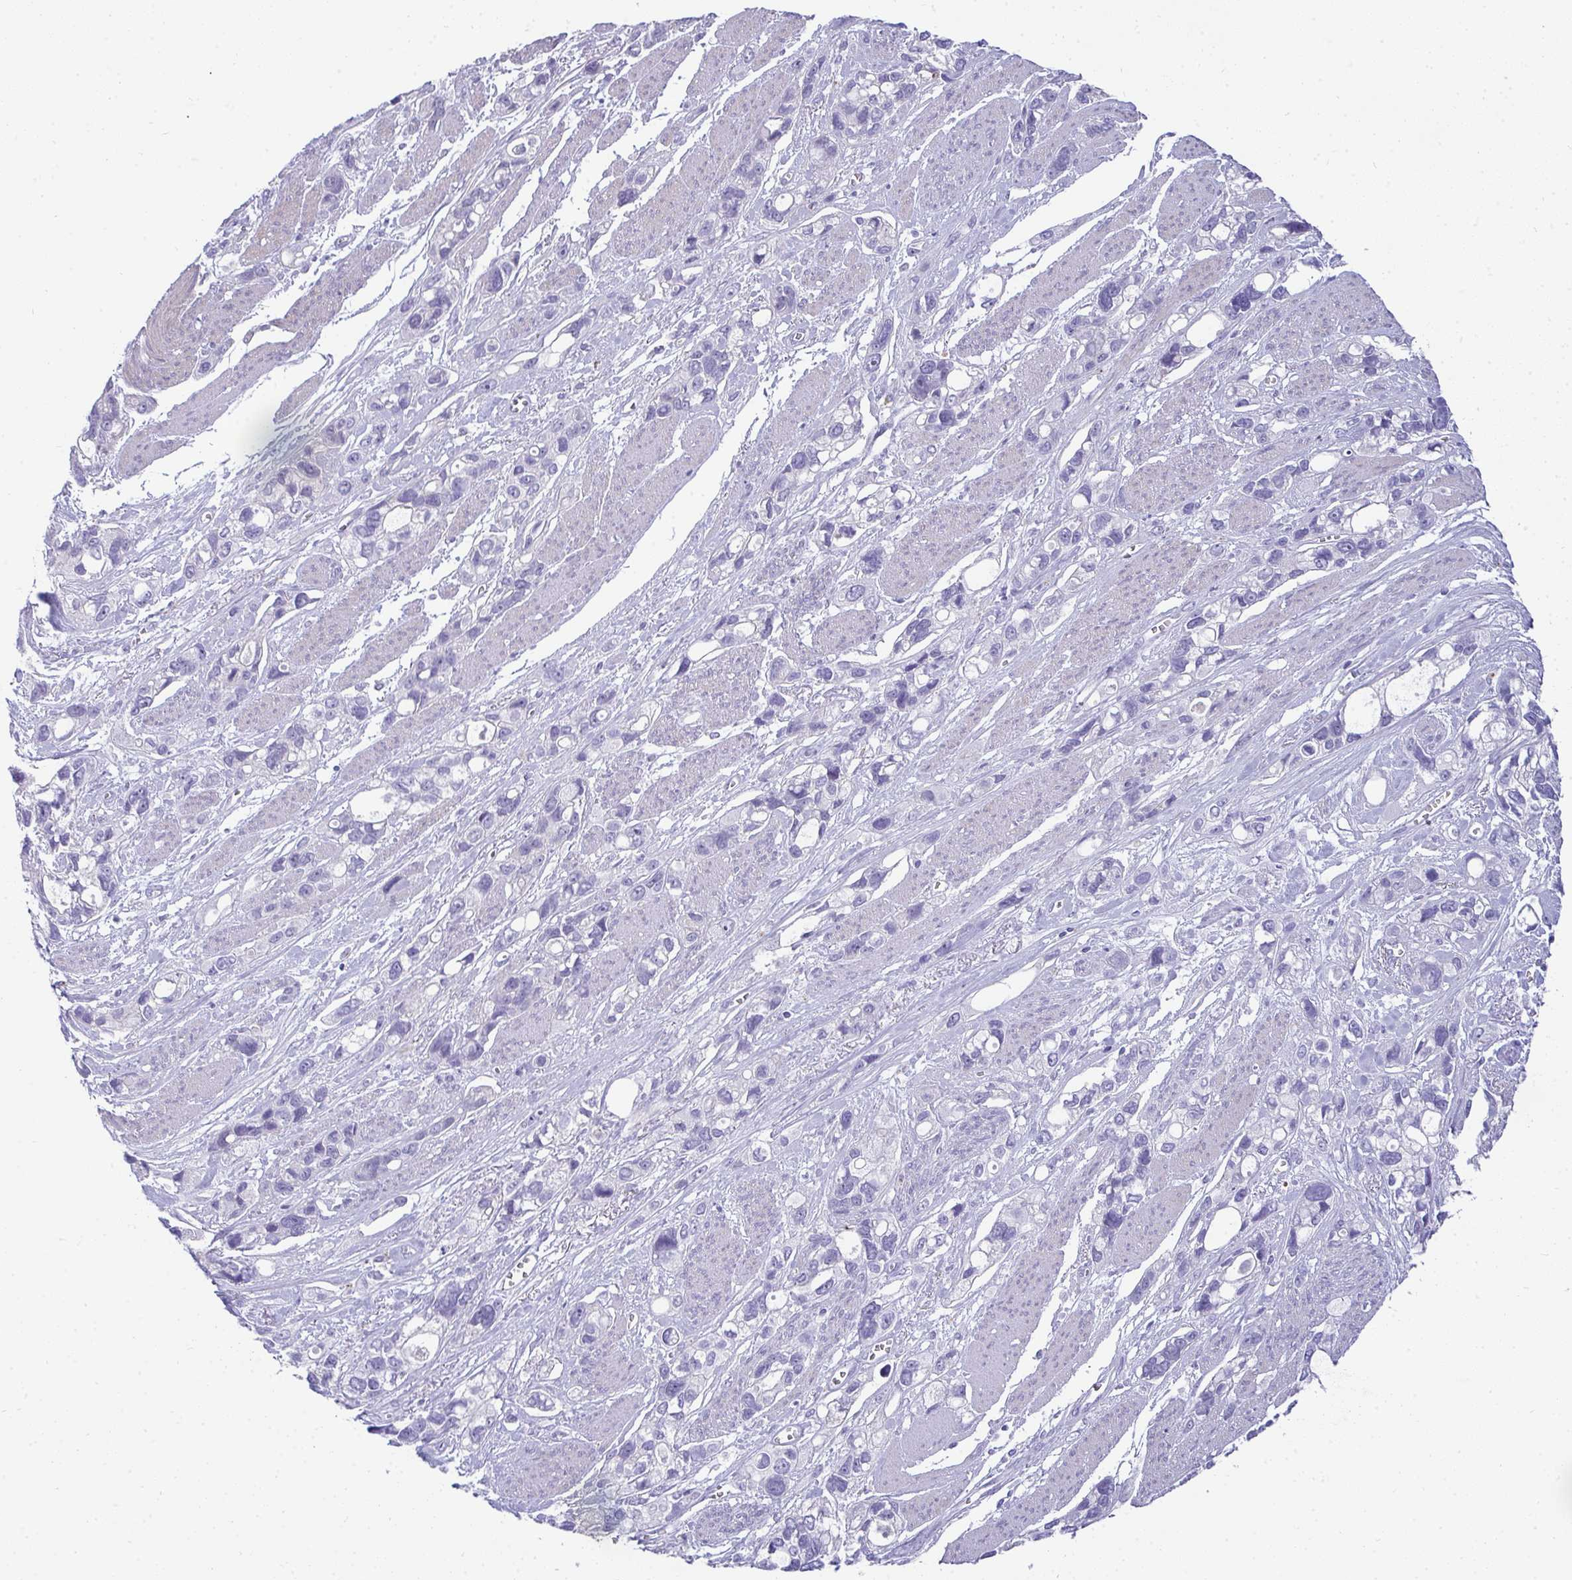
{"staining": {"intensity": "negative", "quantity": "none", "location": "none"}, "tissue": "stomach cancer", "cell_type": "Tumor cells", "image_type": "cancer", "snomed": [{"axis": "morphology", "description": "Adenocarcinoma, NOS"}, {"axis": "topography", "description": "Stomach, upper"}], "caption": "DAB (3,3'-diaminobenzidine) immunohistochemical staining of human stomach adenocarcinoma shows no significant staining in tumor cells.", "gene": "AK5", "patient": {"sex": "female", "age": 81}}